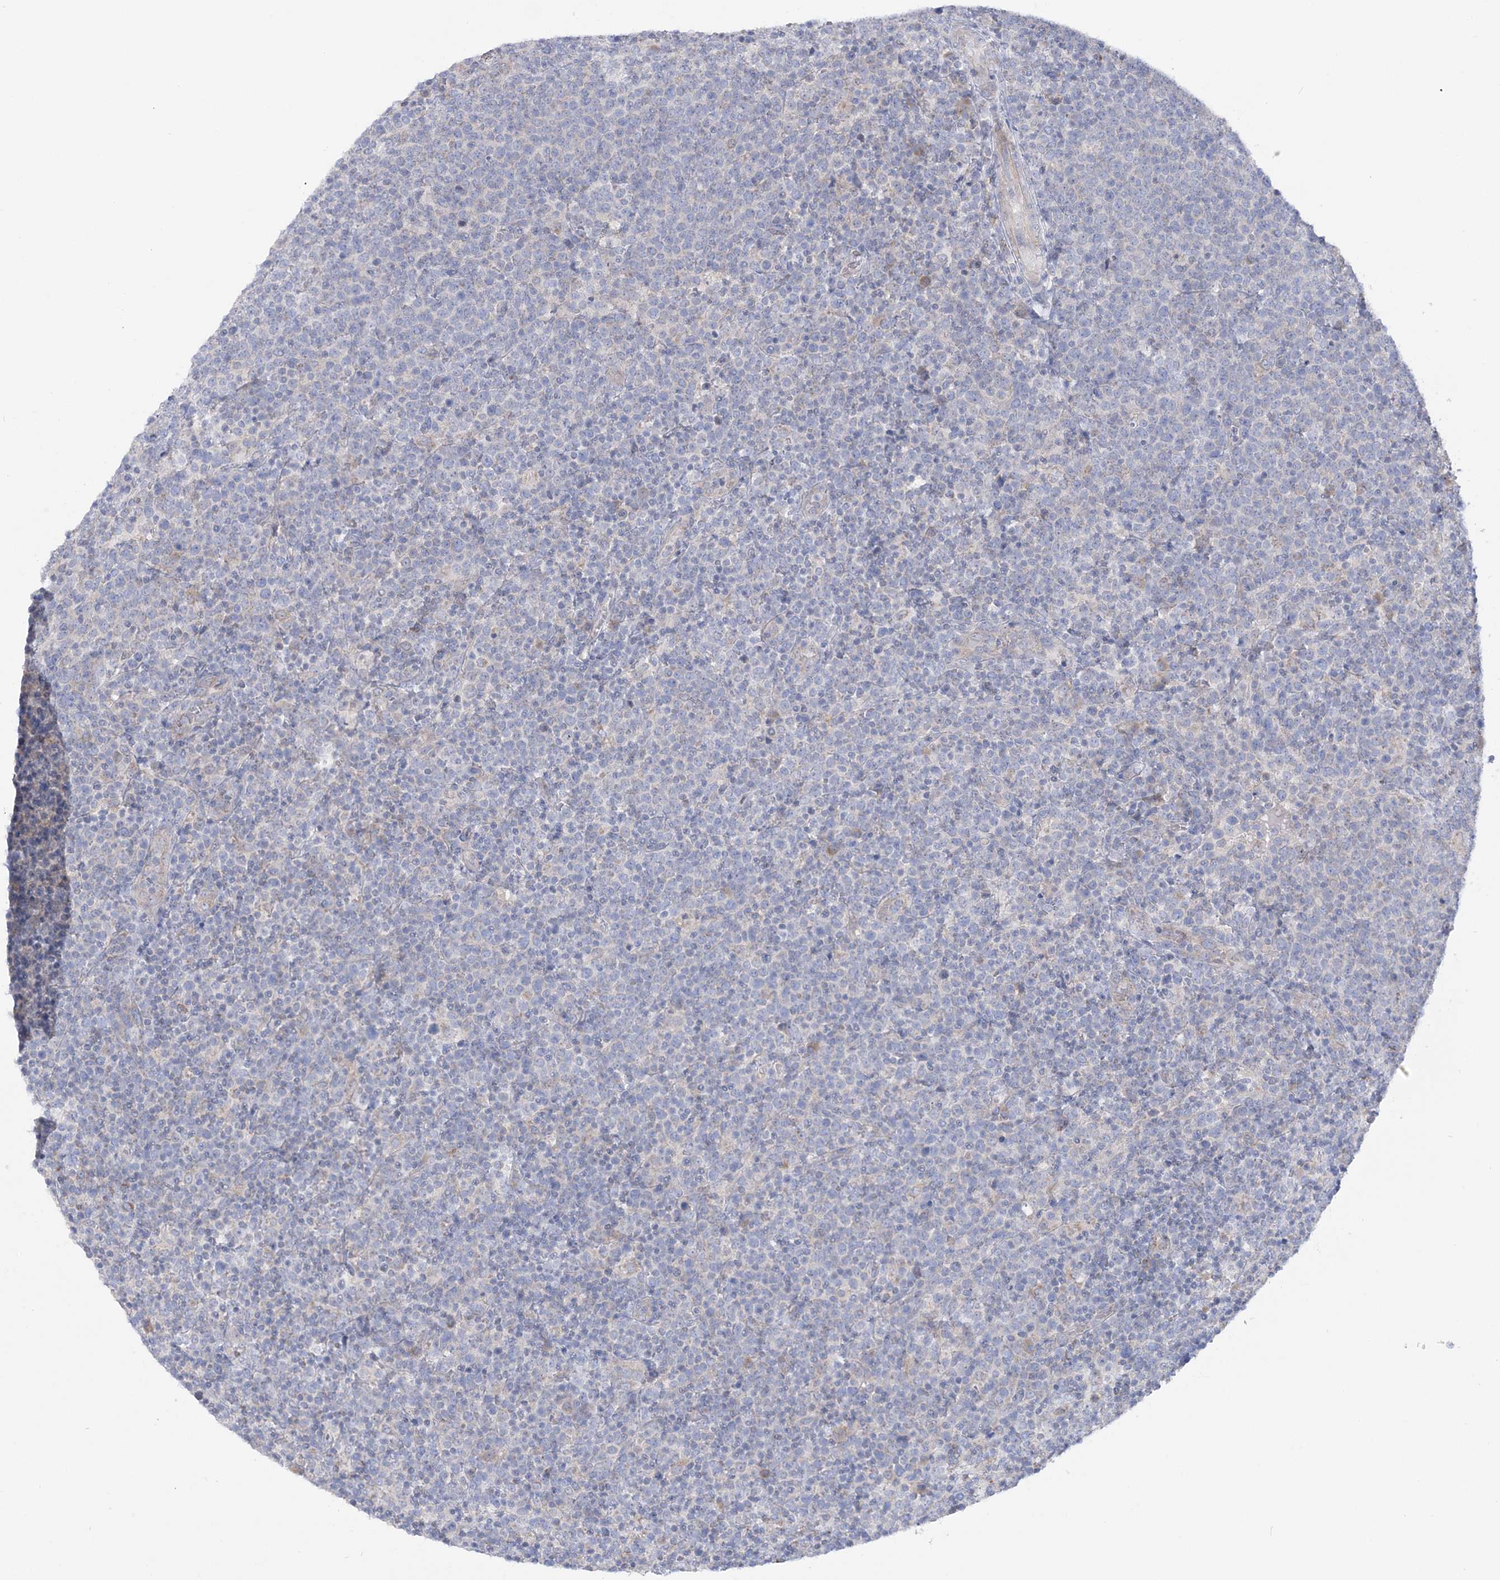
{"staining": {"intensity": "negative", "quantity": "none", "location": "none"}, "tissue": "lymphoma", "cell_type": "Tumor cells", "image_type": "cancer", "snomed": [{"axis": "morphology", "description": "Malignant lymphoma, non-Hodgkin's type, High grade"}, {"axis": "topography", "description": "Lymph node"}], "caption": "IHC micrograph of human high-grade malignant lymphoma, non-Hodgkin's type stained for a protein (brown), which shows no positivity in tumor cells.", "gene": "MMADHC", "patient": {"sex": "male", "age": 61}}